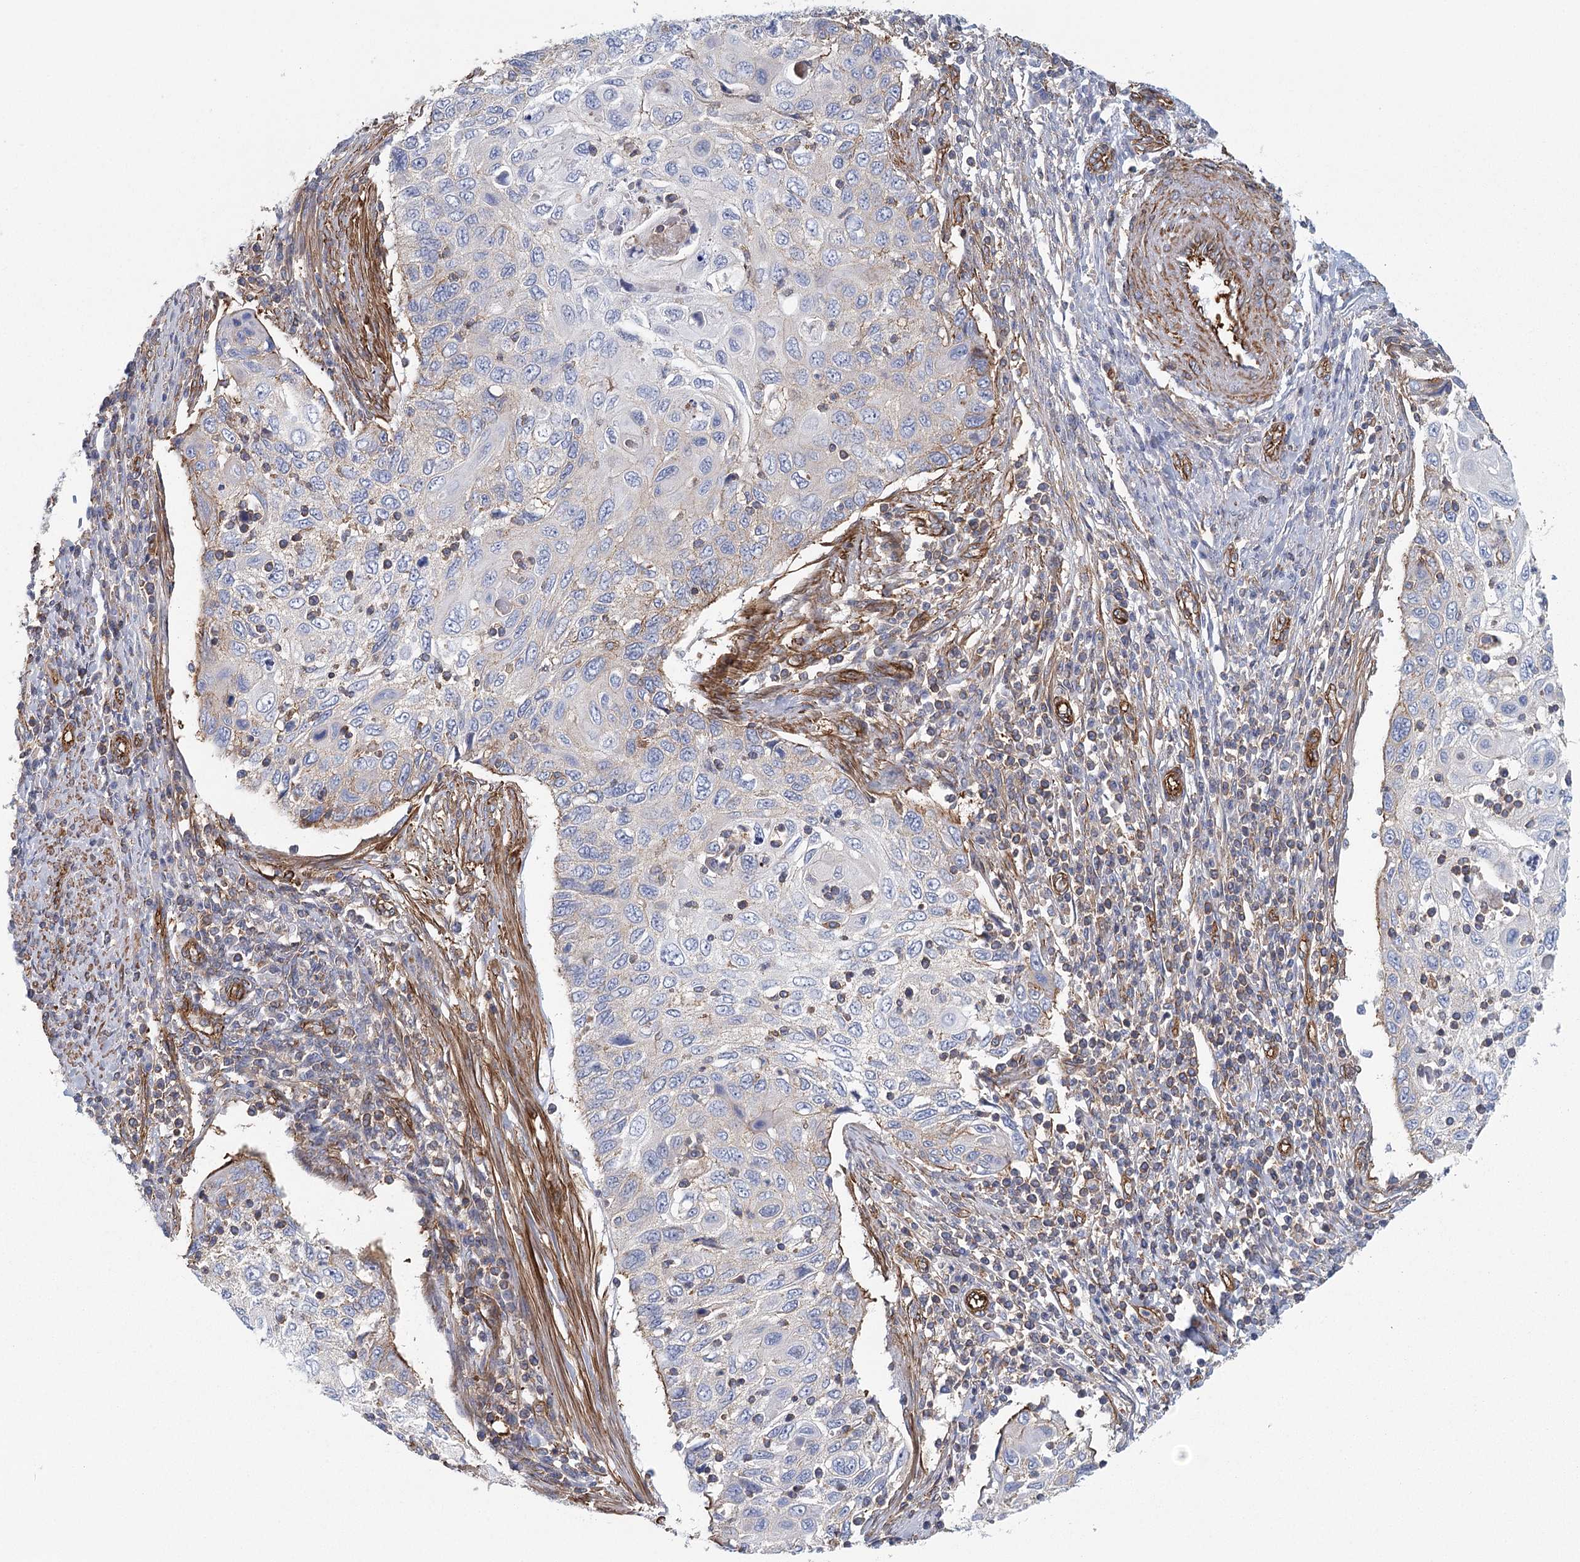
{"staining": {"intensity": "negative", "quantity": "none", "location": "none"}, "tissue": "cervical cancer", "cell_type": "Tumor cells", "image_type": "cancer", "snomed": [{"axis": "morphology", "description": "Squamous cell carcinoma, NOS"}, {"axis": "topography", "description": "Cervix"}], "caption": "An image of human cervical squamous cell carcinoma is negative for staining in tumor cells. (Brightfield microscopy of DAB IHC at high magnification).", "gene": "IFT46", "patient": {"sex": "female", "age": 70}}